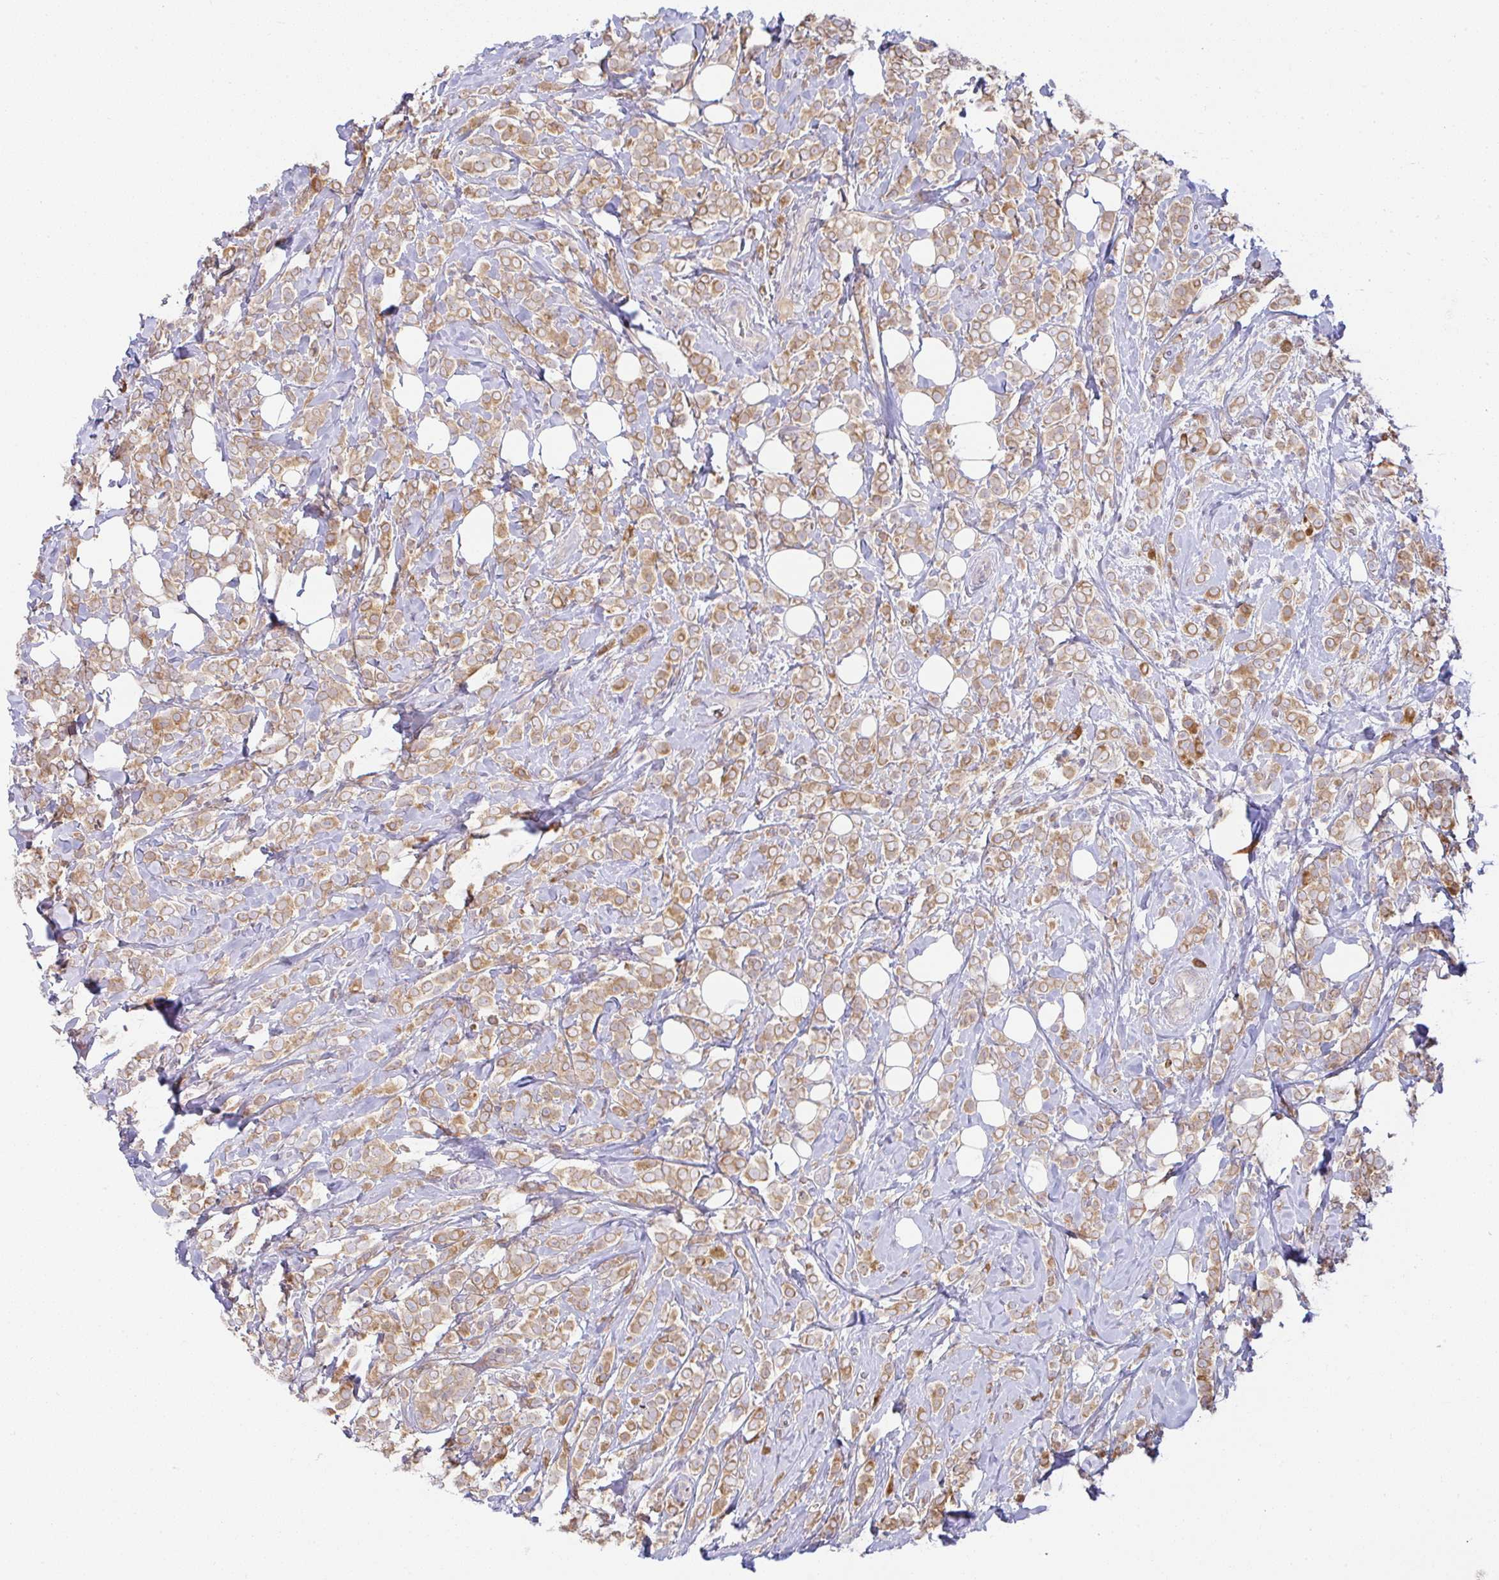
{"staining": {"intensity": "moderate", "quantity": ">75%", "location": "cytoplasmic/membranous"}, "tissue": "breast cancer", "cell_type": "Tumor cells", "image_type": "cancer", "snomed": [{"axis": "morphology", "description": "Lobular carcinoma"}, {"axis": "topography", "description": "Breast"}], "caption": "Breast cancer stained for a protein reveals moderate cytoplasmic/membranous positivity in tumor cells.", "gene": "DERL2", "patient": {"sex": "female", "age": 49}}